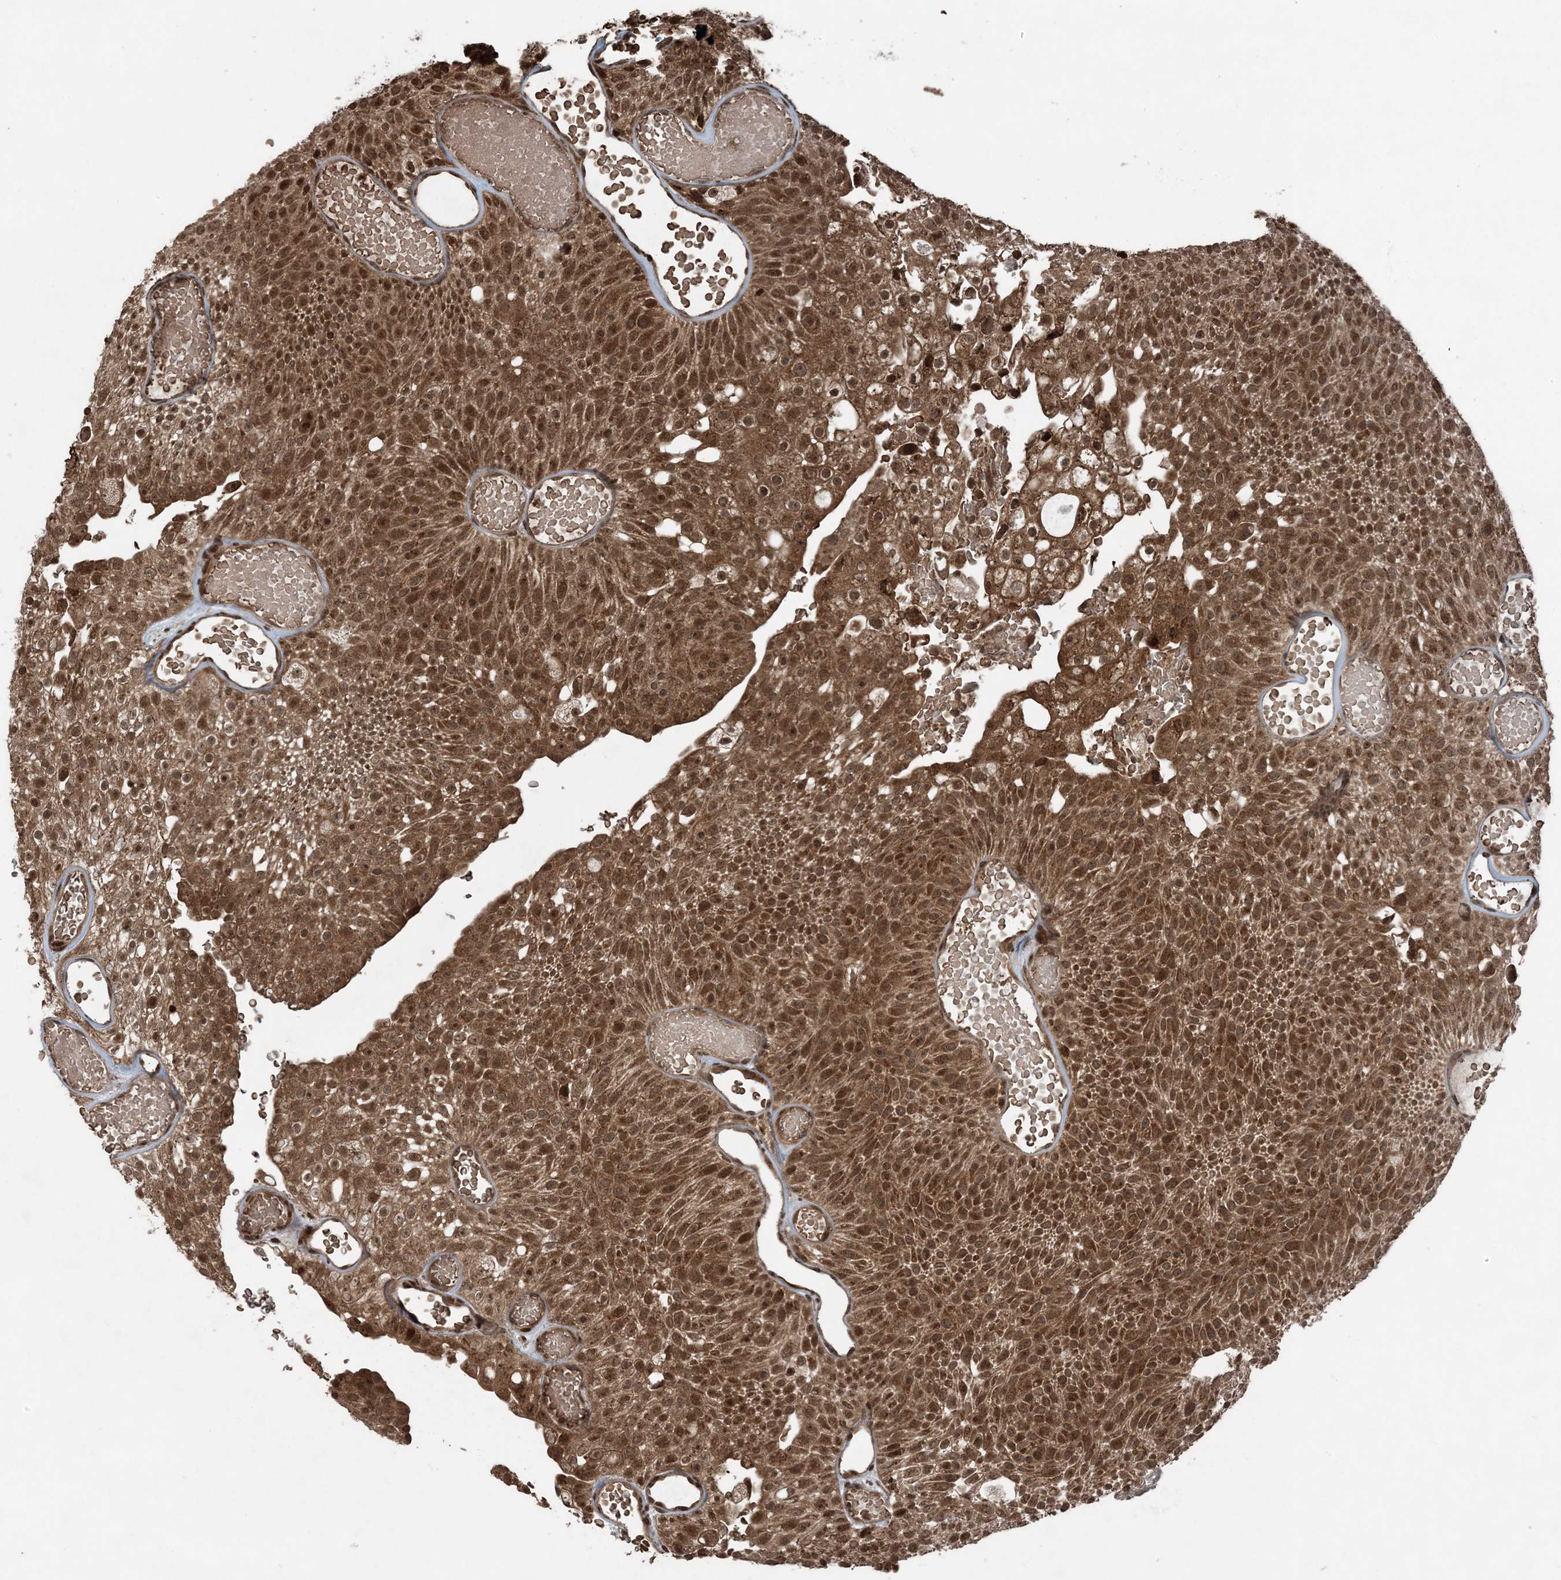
{"staining": {"intensity": "moderate", "quantity": ">75%", "location": "cytoplasmic/membranous,nuclear"}, "tissue": "urothelial cancer", "cell_type": "Tumor cells", "image_type": "cancer", "snomed": [{"axis": "morphology", "description": "Urothelial carcinoma, Low grade"}, {"axis": "topography", "description": "Urinary bladder"}], "caption": "Low-grade urothelial carcinoma tissue demonstrates moderate cytoplasmic/membranous and nuclear positivity in about >75% of tumor cells, visualized by immunohistochemistry.", "gene": "ZFAND2B", "patient": {"sex": "male", "age": 78}}